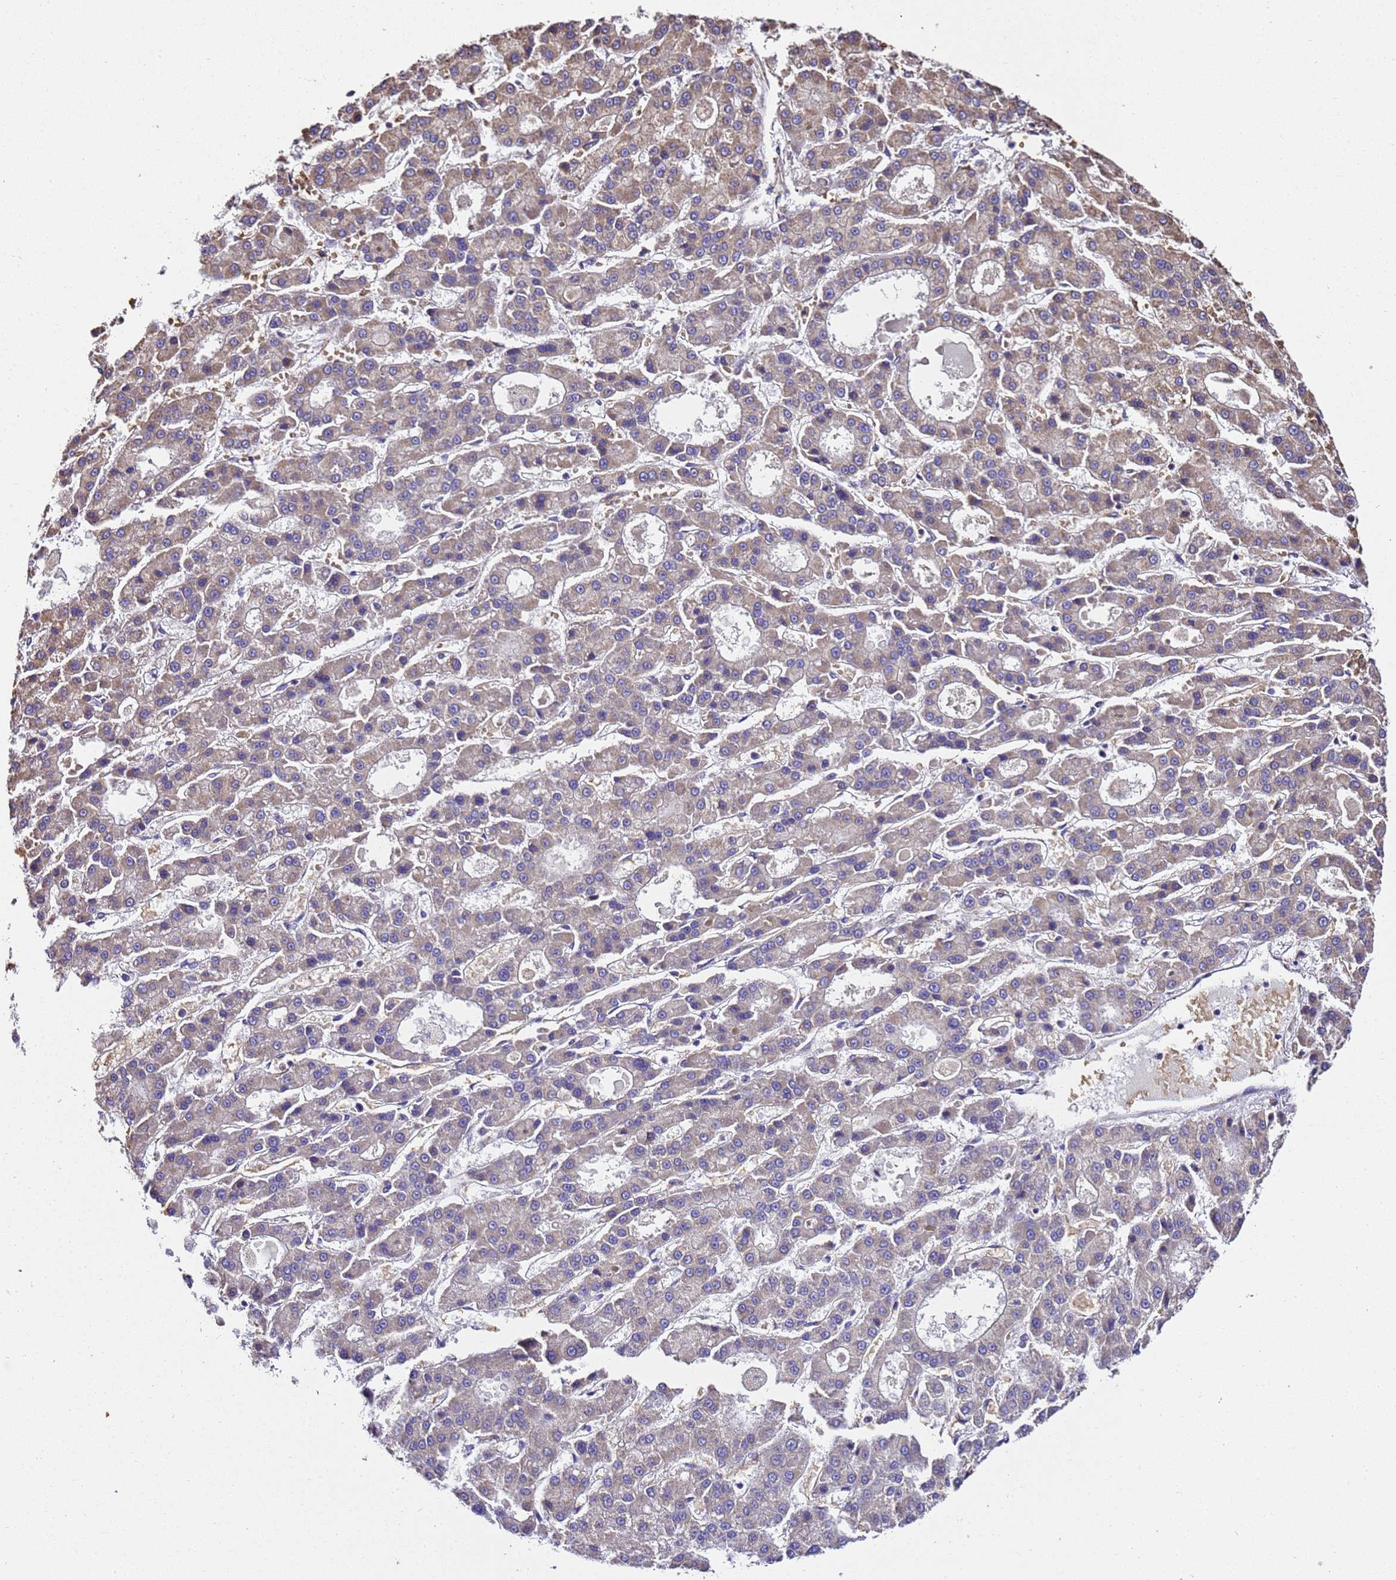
{"staining": {"intensity": "moderate", "quantity": "<25%", "location": "cytoplasmic/membranous"}, "tissue": "liver cancer", "cell_type": "Tumor cells", "image_type": "cancer", "snomed": [{"axis": "morphology", "description": "Carcinoma, Hepatocellular, NOS"}, {"axis": "topography", "description": "Liver"}], "caption": "Protein expression analysis of human liver cancer (hepatocellular carcinoma) reveals moderate cytoplasmic/membranous staining in approximately <25% of tumor cells.", "gene": "LRRIQ1", "patient": {"sex": "male", "age": 70}}